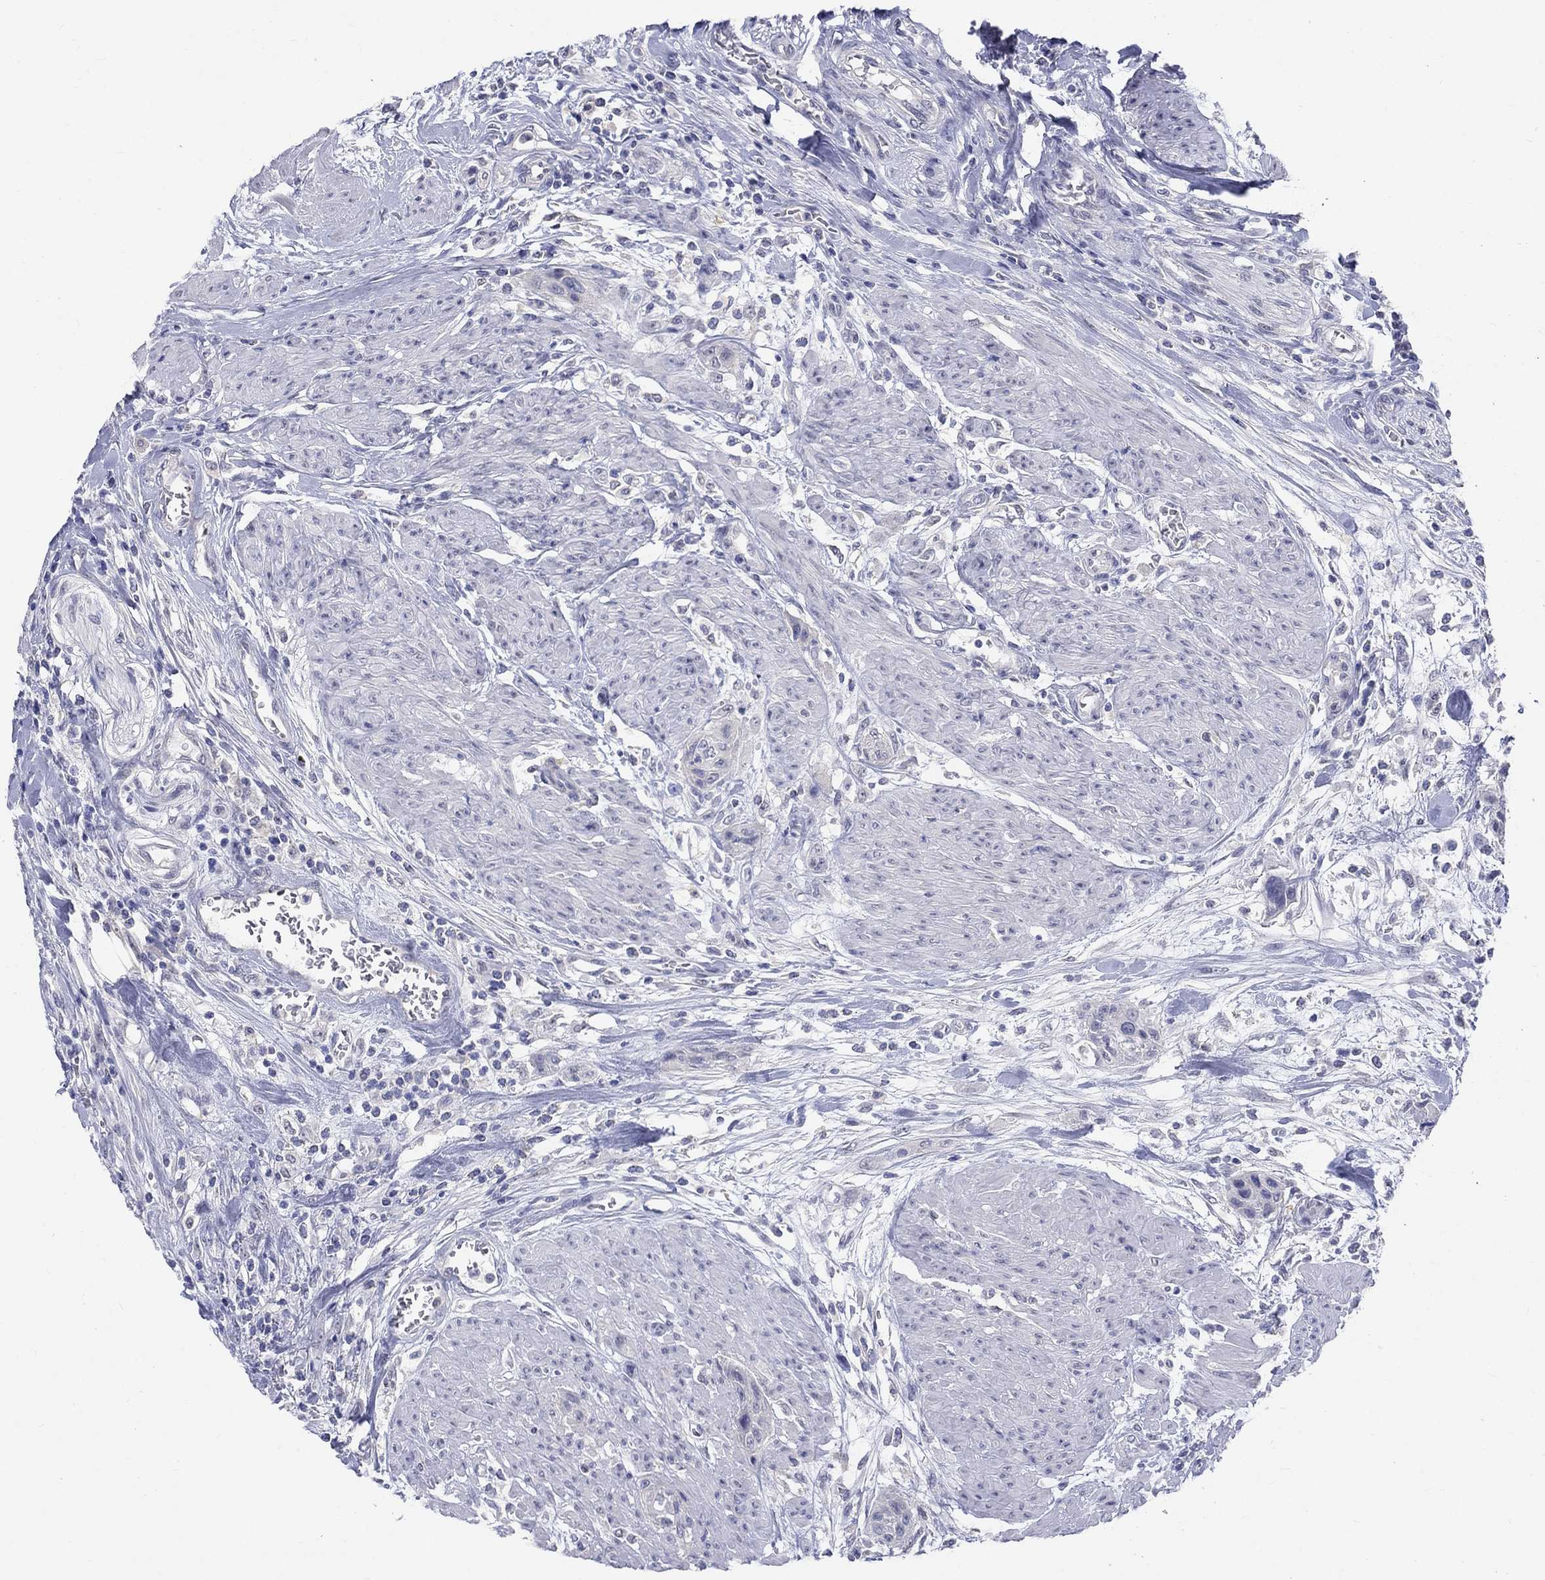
{"staining": {"intensity": "negative", "quantity": "none", "location": "none"}, "tissue": "urothelial cancer", "cell_type": "Tumor cells", "image_type": "cancer", "snomed": [{"axis": "morphology", "description": "Urothelial carcinoma, High grade"}, {"axis": "topography", "description": "Urinary bladder"}], "caption": "The histopathology image exhibits no significant staining in tumor cells of high-grade urothelial carcinoma.", "gene": "EGFLAM", "patient": {"sex": "male", "age": 35}}